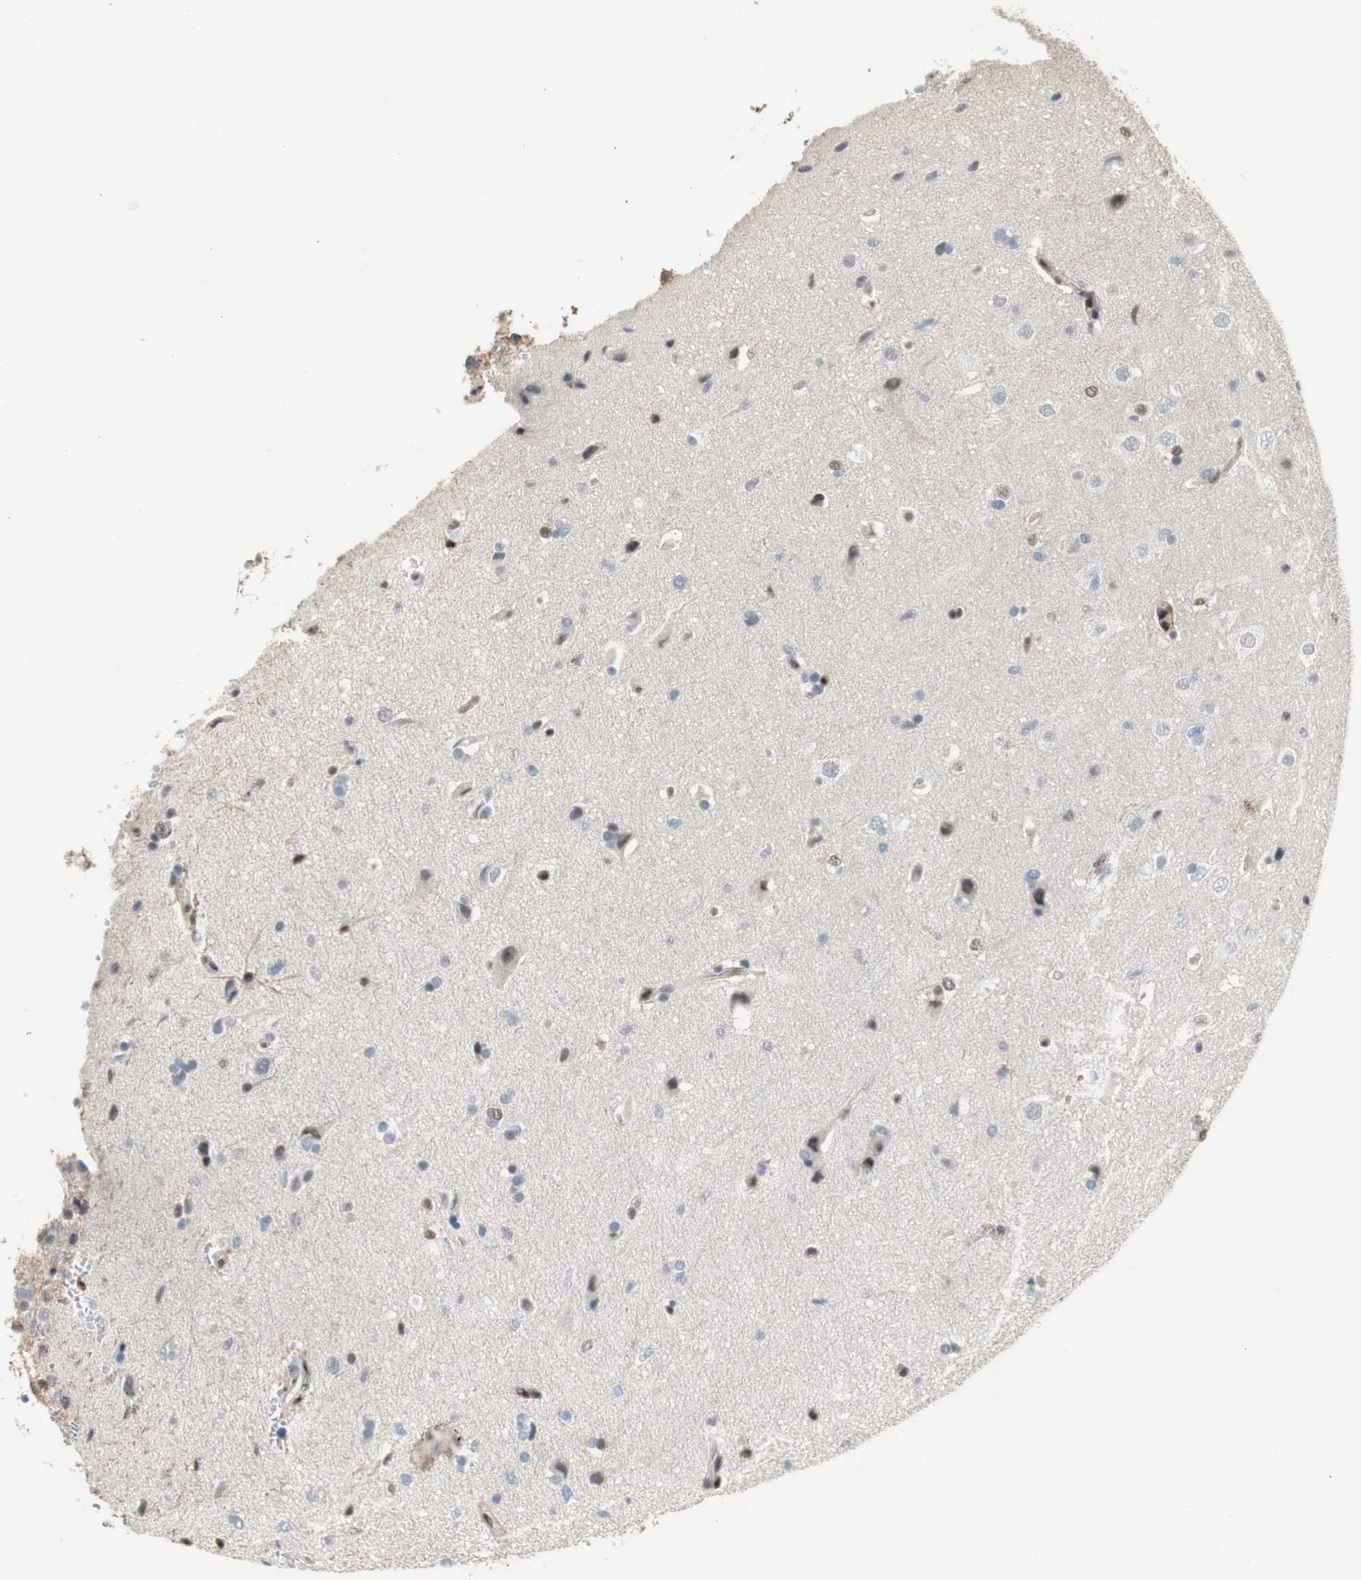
{"staining": {"intensity": "weak", "quantity": "<25%", "location": "nuclear"}, "tissue": "glioma", "cell_type": "Tumor cells", "image_type": "cancer", "snomed": [{"axis": "morphology", "description": "Glioma, malignant, Low grade"}, {"axis": "topography", "description": "Brain"}], "caption": "IHC micrograph of human malignant low-grade glioma stained for a protein (brown), which displays no expression in tumor cells.", "gene": "PML", "patient": {"sex": "female", "age": 37}}